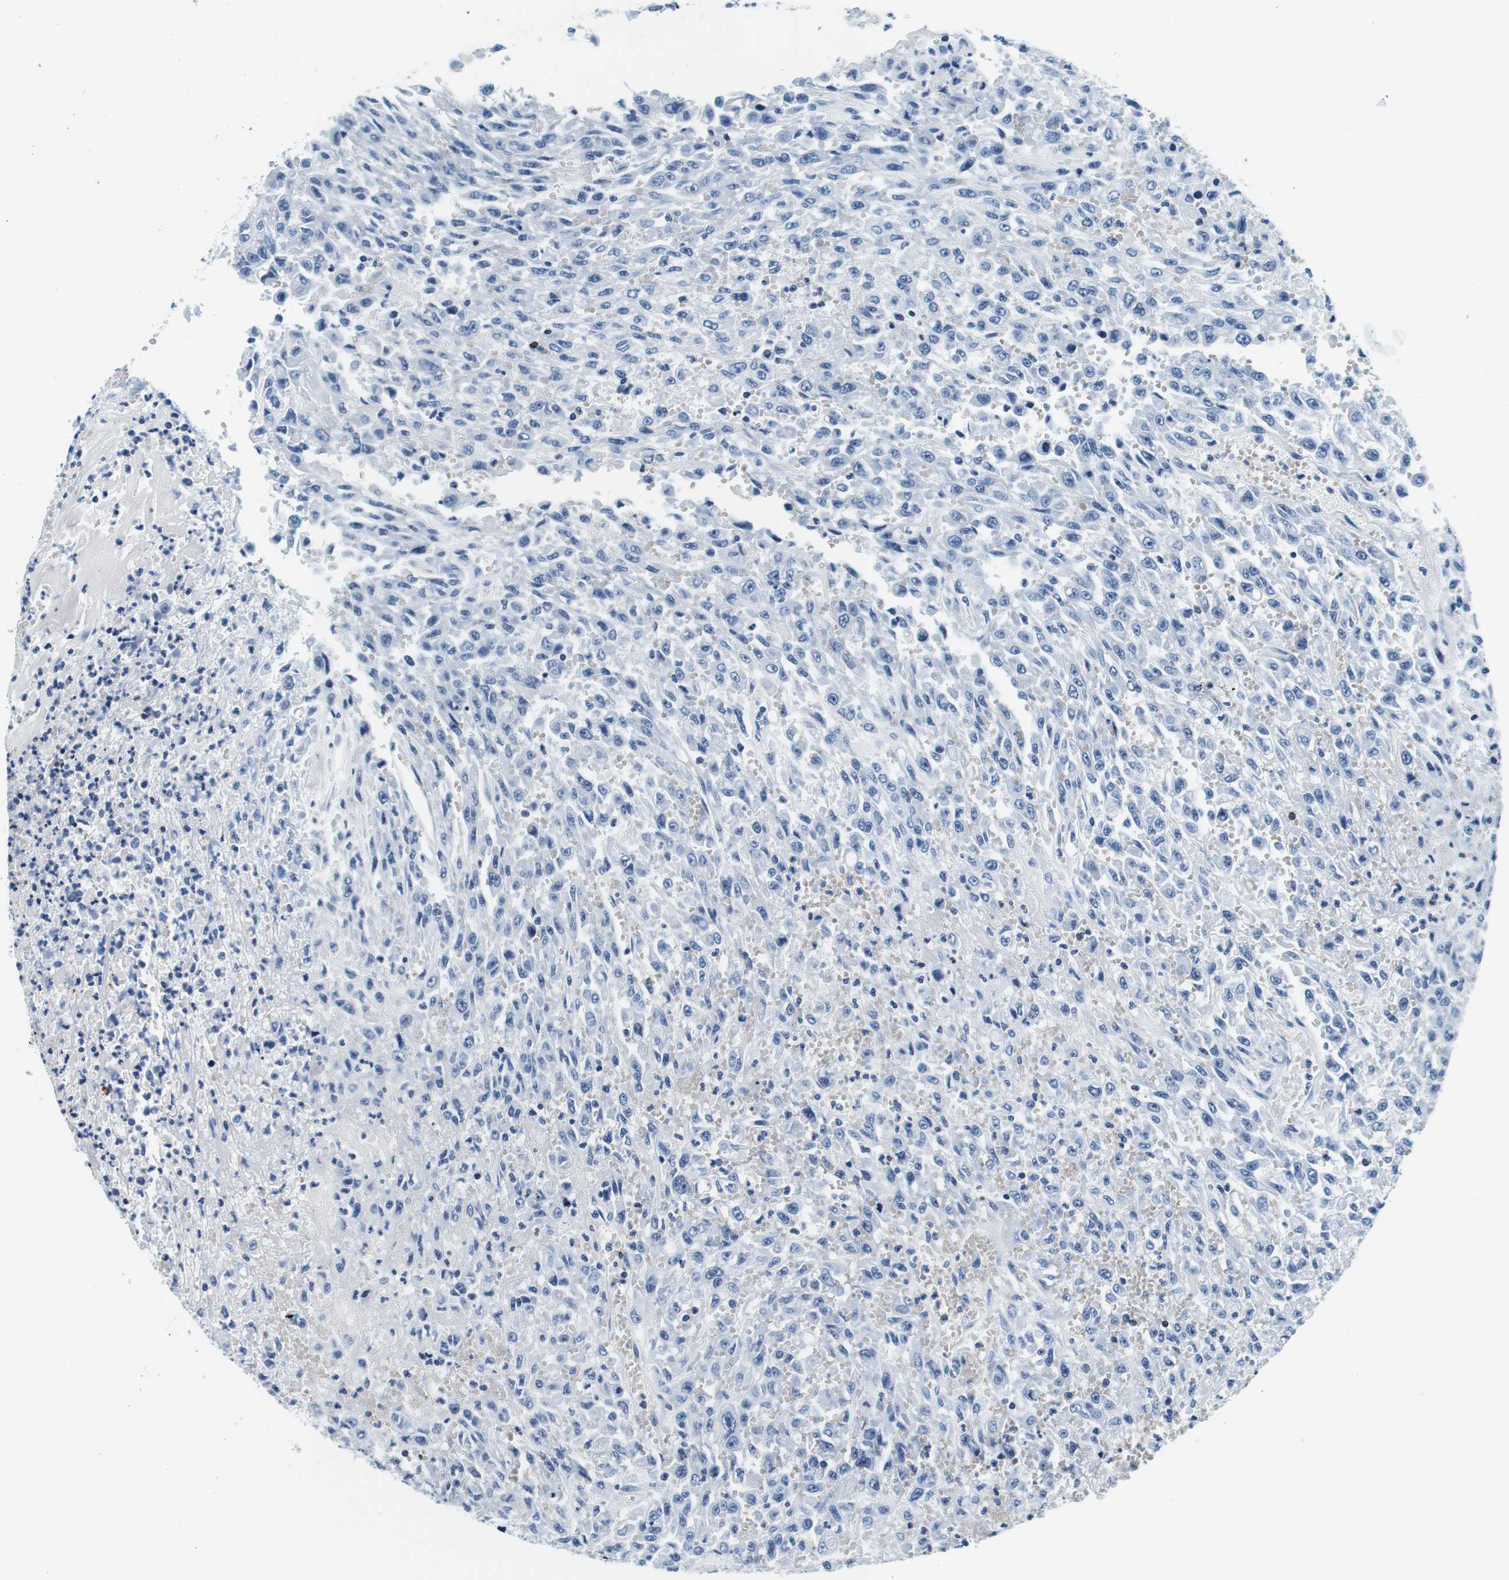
{"staining": {"intensity": "negative", "quantity": "none", "location": "none"}, "tissue": "urothelial cancer", "cell_type": "Tumor cells", "image_type": "cancer", "snomed": [{"axis": "morphology", "description": "Urothelial carcinoma, High grade"}, {"axis": "topography", "description": "Urinary bladder"}], "caption": "High-grade urothelial carcinoma stained for a protein using immunohistochemistry (IHC) demonstrates no positivity tumor cells.", "gene": "HLA-DRB1", "patient": {"sex": "male", "age": 46}}